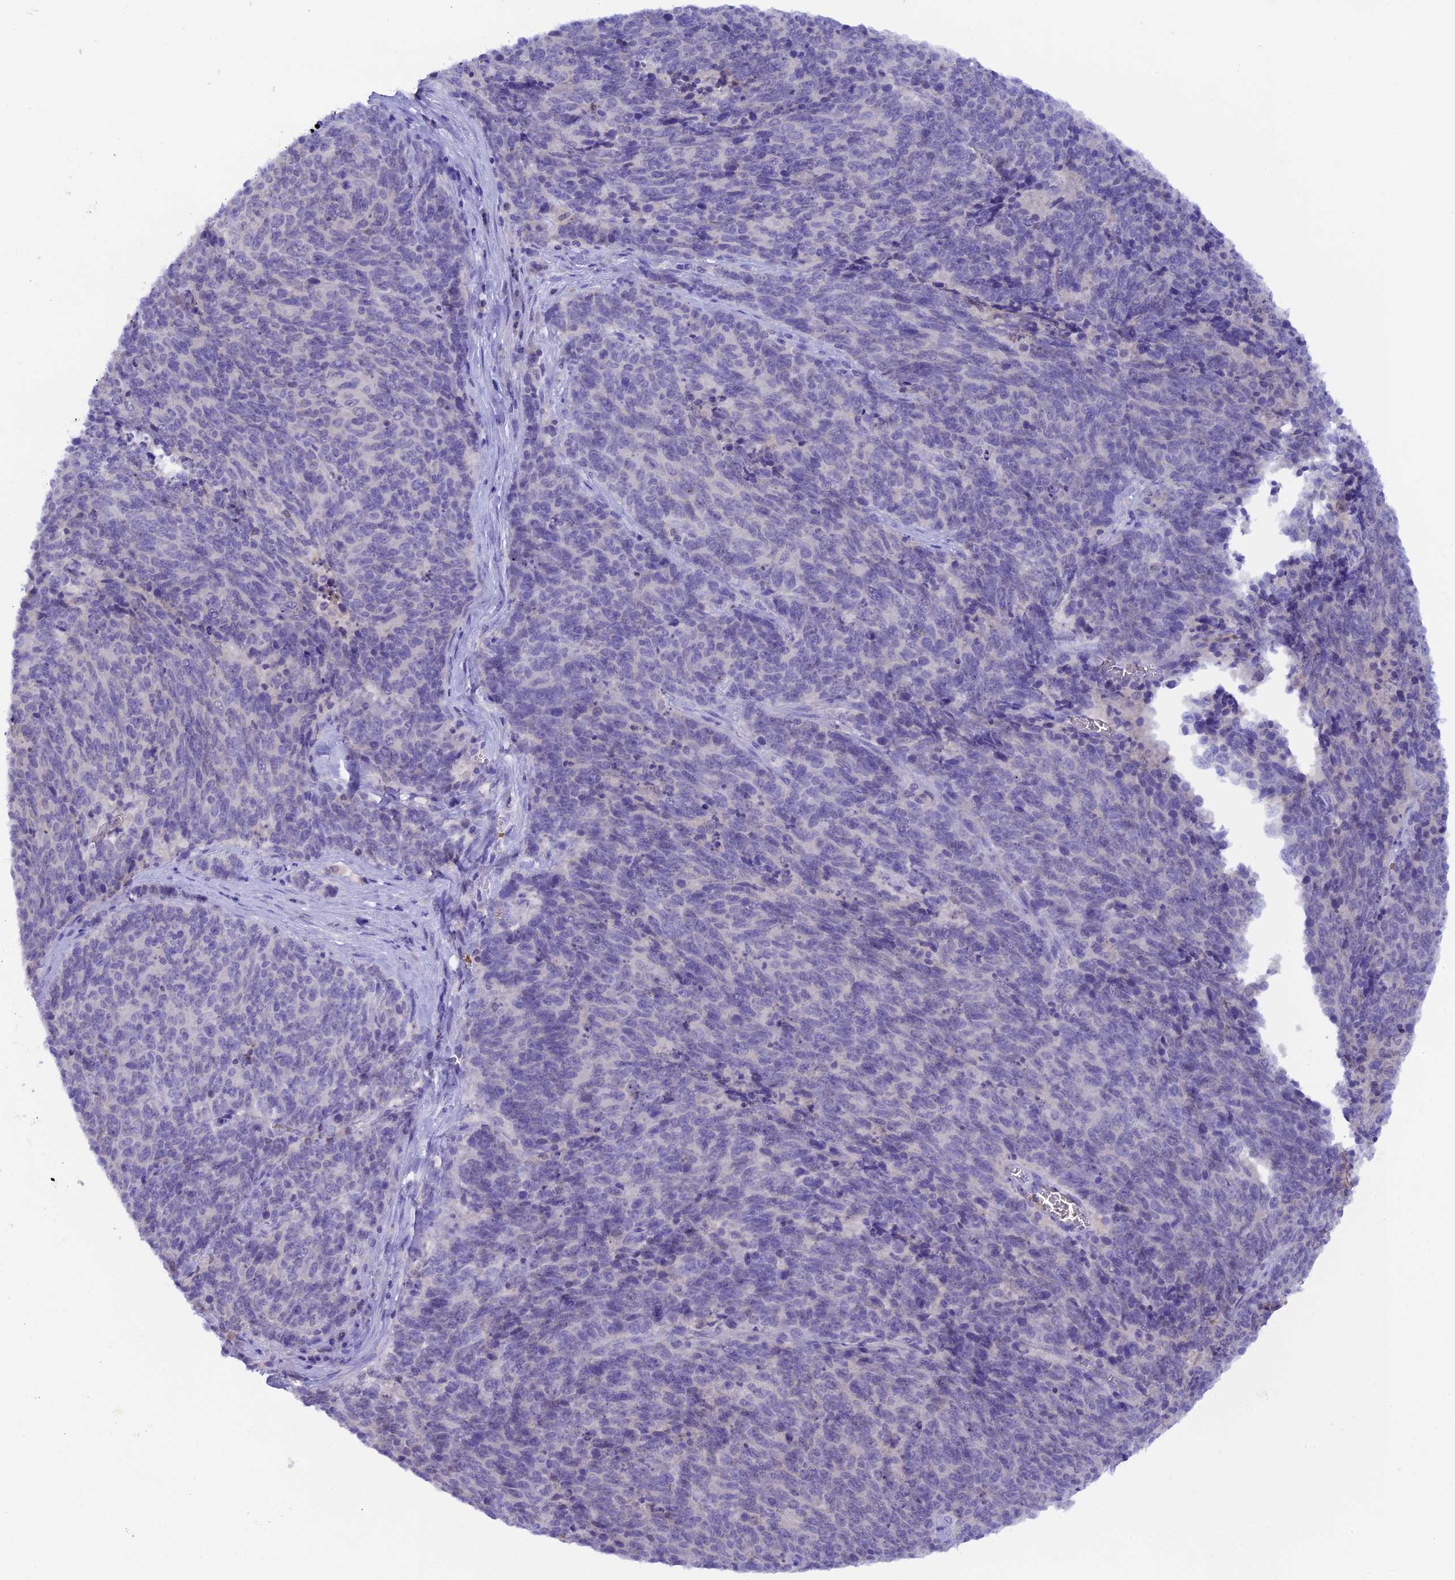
{"staining": {"intensity": "negative", "quantity": "none", "location": "none"}, "tissue": "cervical cancer", "cell_type": "Tumor cells", "image_type": "cancer", "snomed": [{"axis": "morphology", "description": "Squamous cell carcinoma, NOS"}, {"axis": "topography", "description": "Cervix"}], "caption": "Tumor cells show no significant protein staining in cervical cancer. (DAB (3,3'-diaminobenzidine) immunohistochemistry (IHC) with hematoxylin counter stain).", "gene": "HDHD2", "patient": {"sex": "female", "age": 29}}